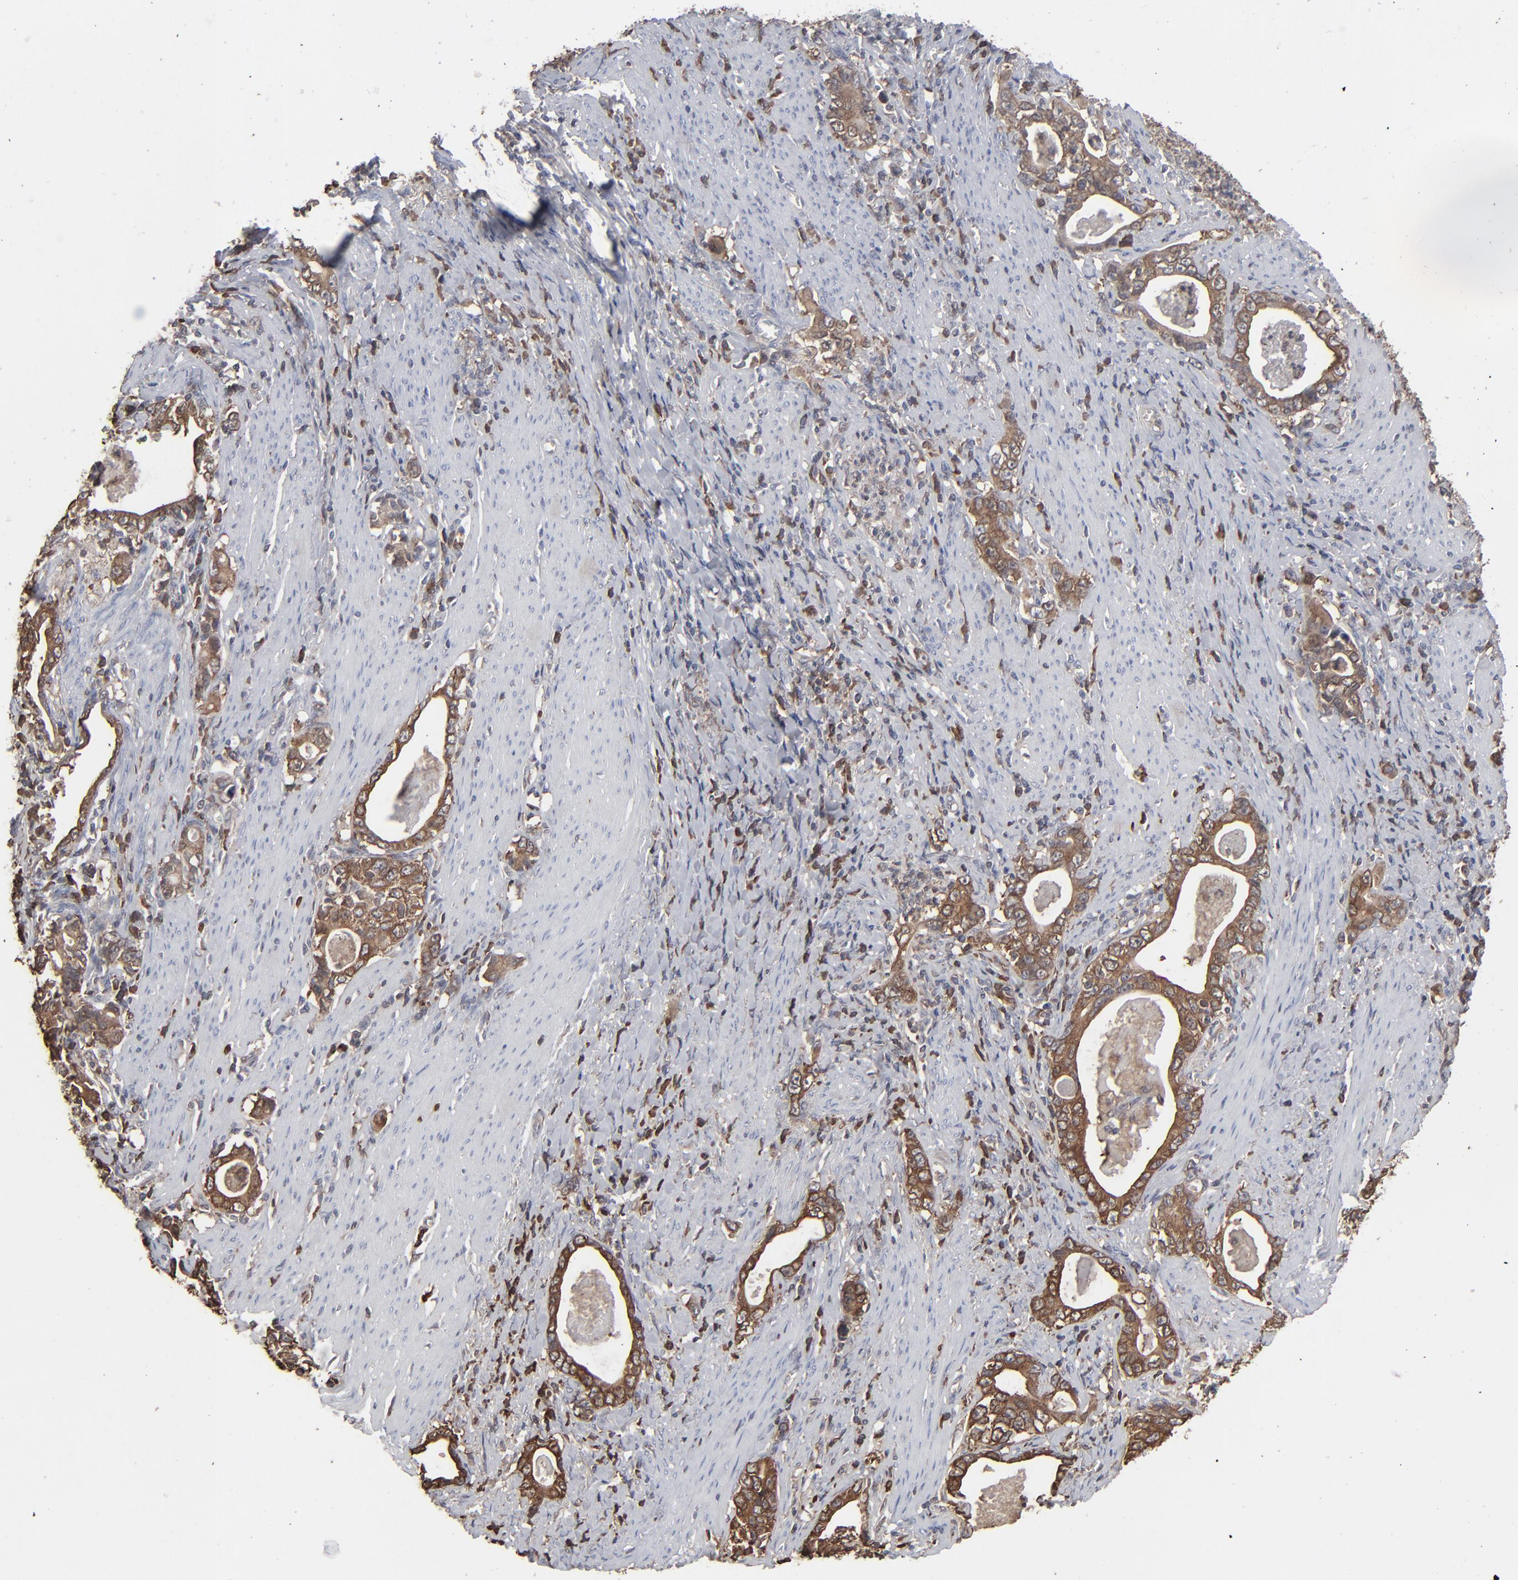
{"staining": {"intensity": "strong", "quantity": ">75%", "location": "cytoplasmic/membranous"}, "tissue": "stomach cancer", "cell_type": "Tumor cells", "image_type": "cancer", "snomed": [{"axis": "morphology", "description": "Adenocarcinoma, NOS"}, {"axis": "topography", "description": "Stomach, lower"}], "caption": "A histopathology image of human stomach cancer (adenocarcinoma) stained for a protein displays strong cytoplasmic/membranous brown staining in tumor cells. The protein is shown in brown color, while the nuclei are stained blue.", "gene": "NME1-NME2", "patient": {"sex": "female", "age": 72}}